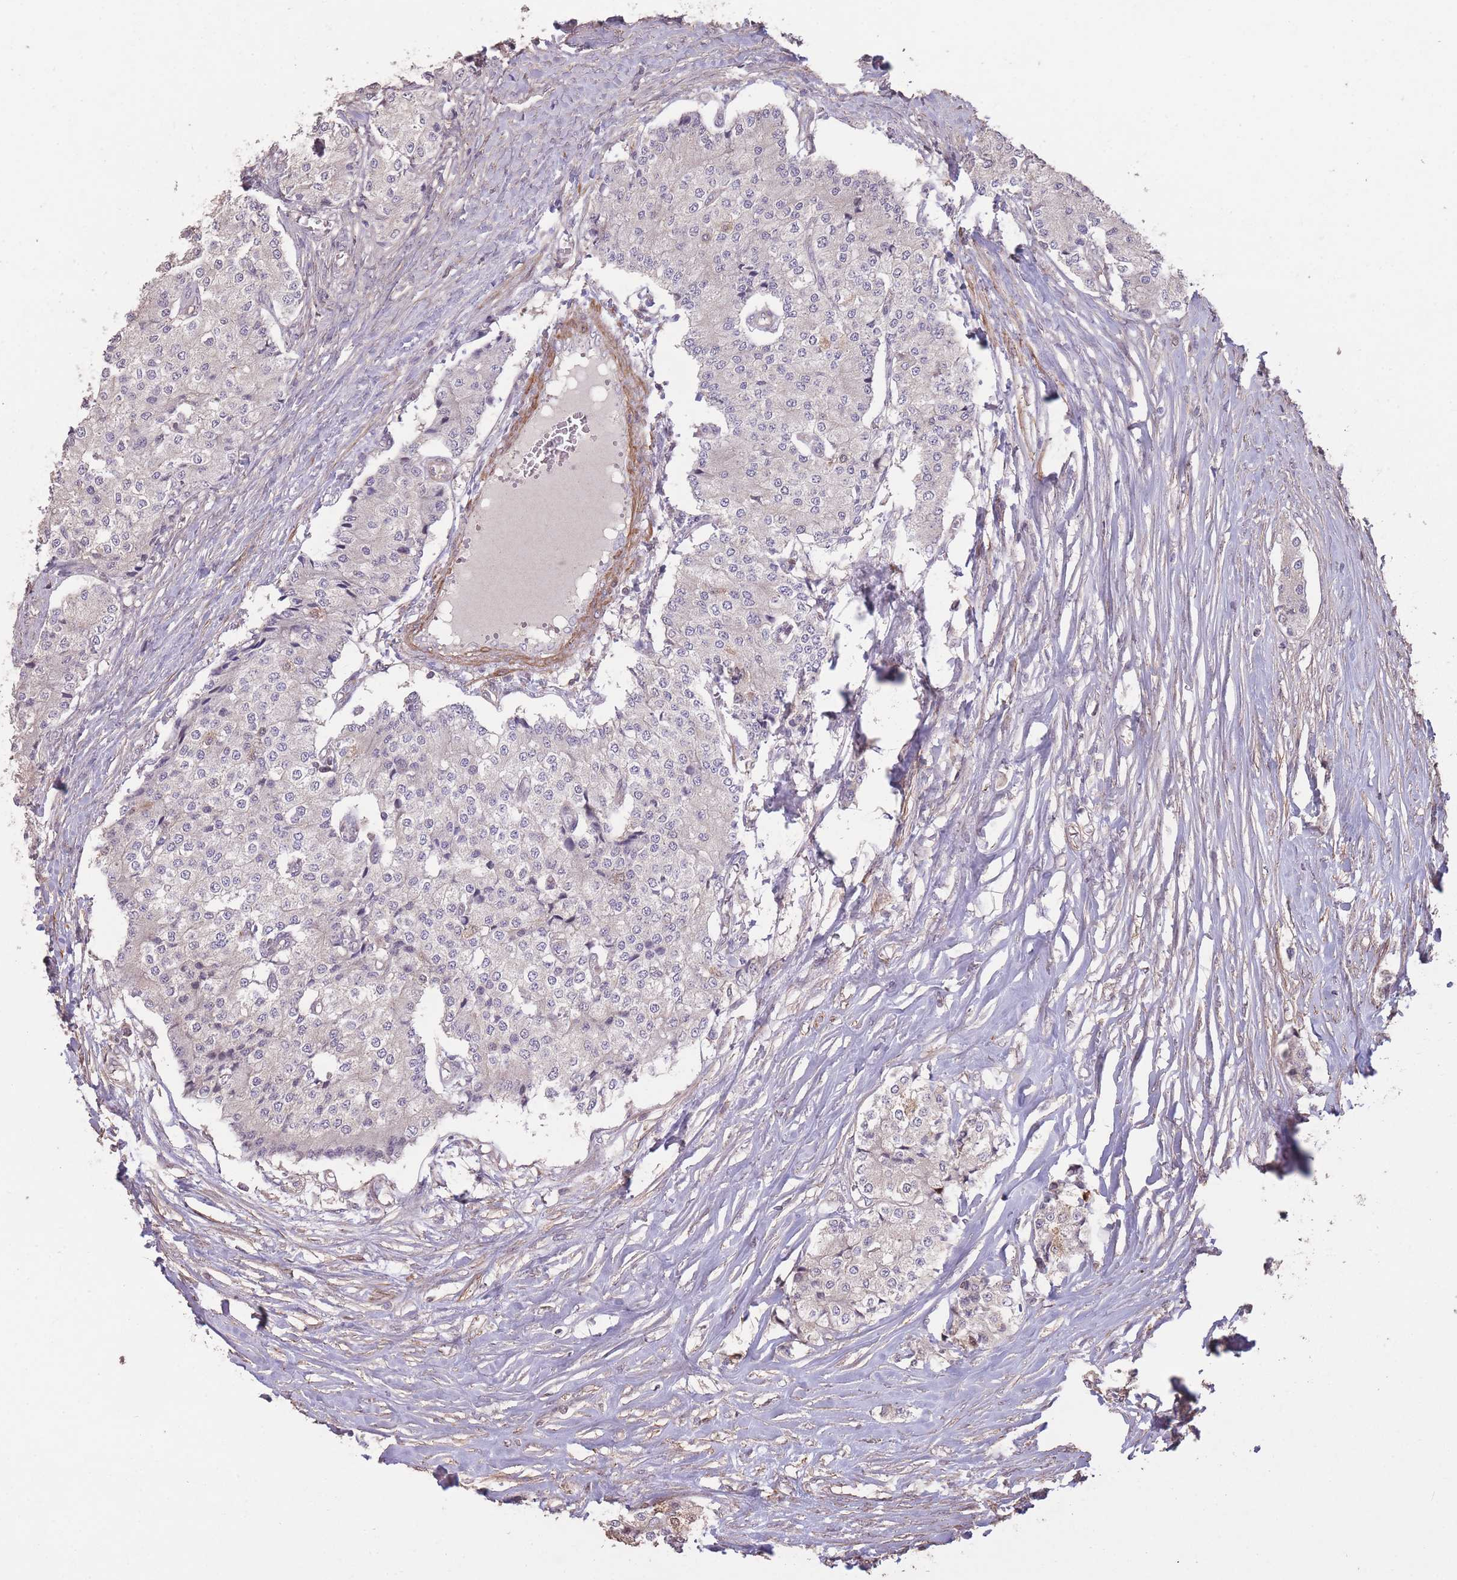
{"staining": {"intensity": "negative", "quantity": "none", "location": "none"}, "tissue": "carcinoid", "cell_type": "Tumor cells", "image_type": "cancer", "snomed": [{"axis": "morphology", "description": "Carcinoid, malignant, NOS"}, {"axis": "topography", "description": "Colon"}], "caption": "This is a histopathology image of immunohistochemistry (IHC) staining of carcinoid, which shows no positivity in tumor cells.", "gene": "RSPH10B", "patient": {"sex": "female", "age": 52}}